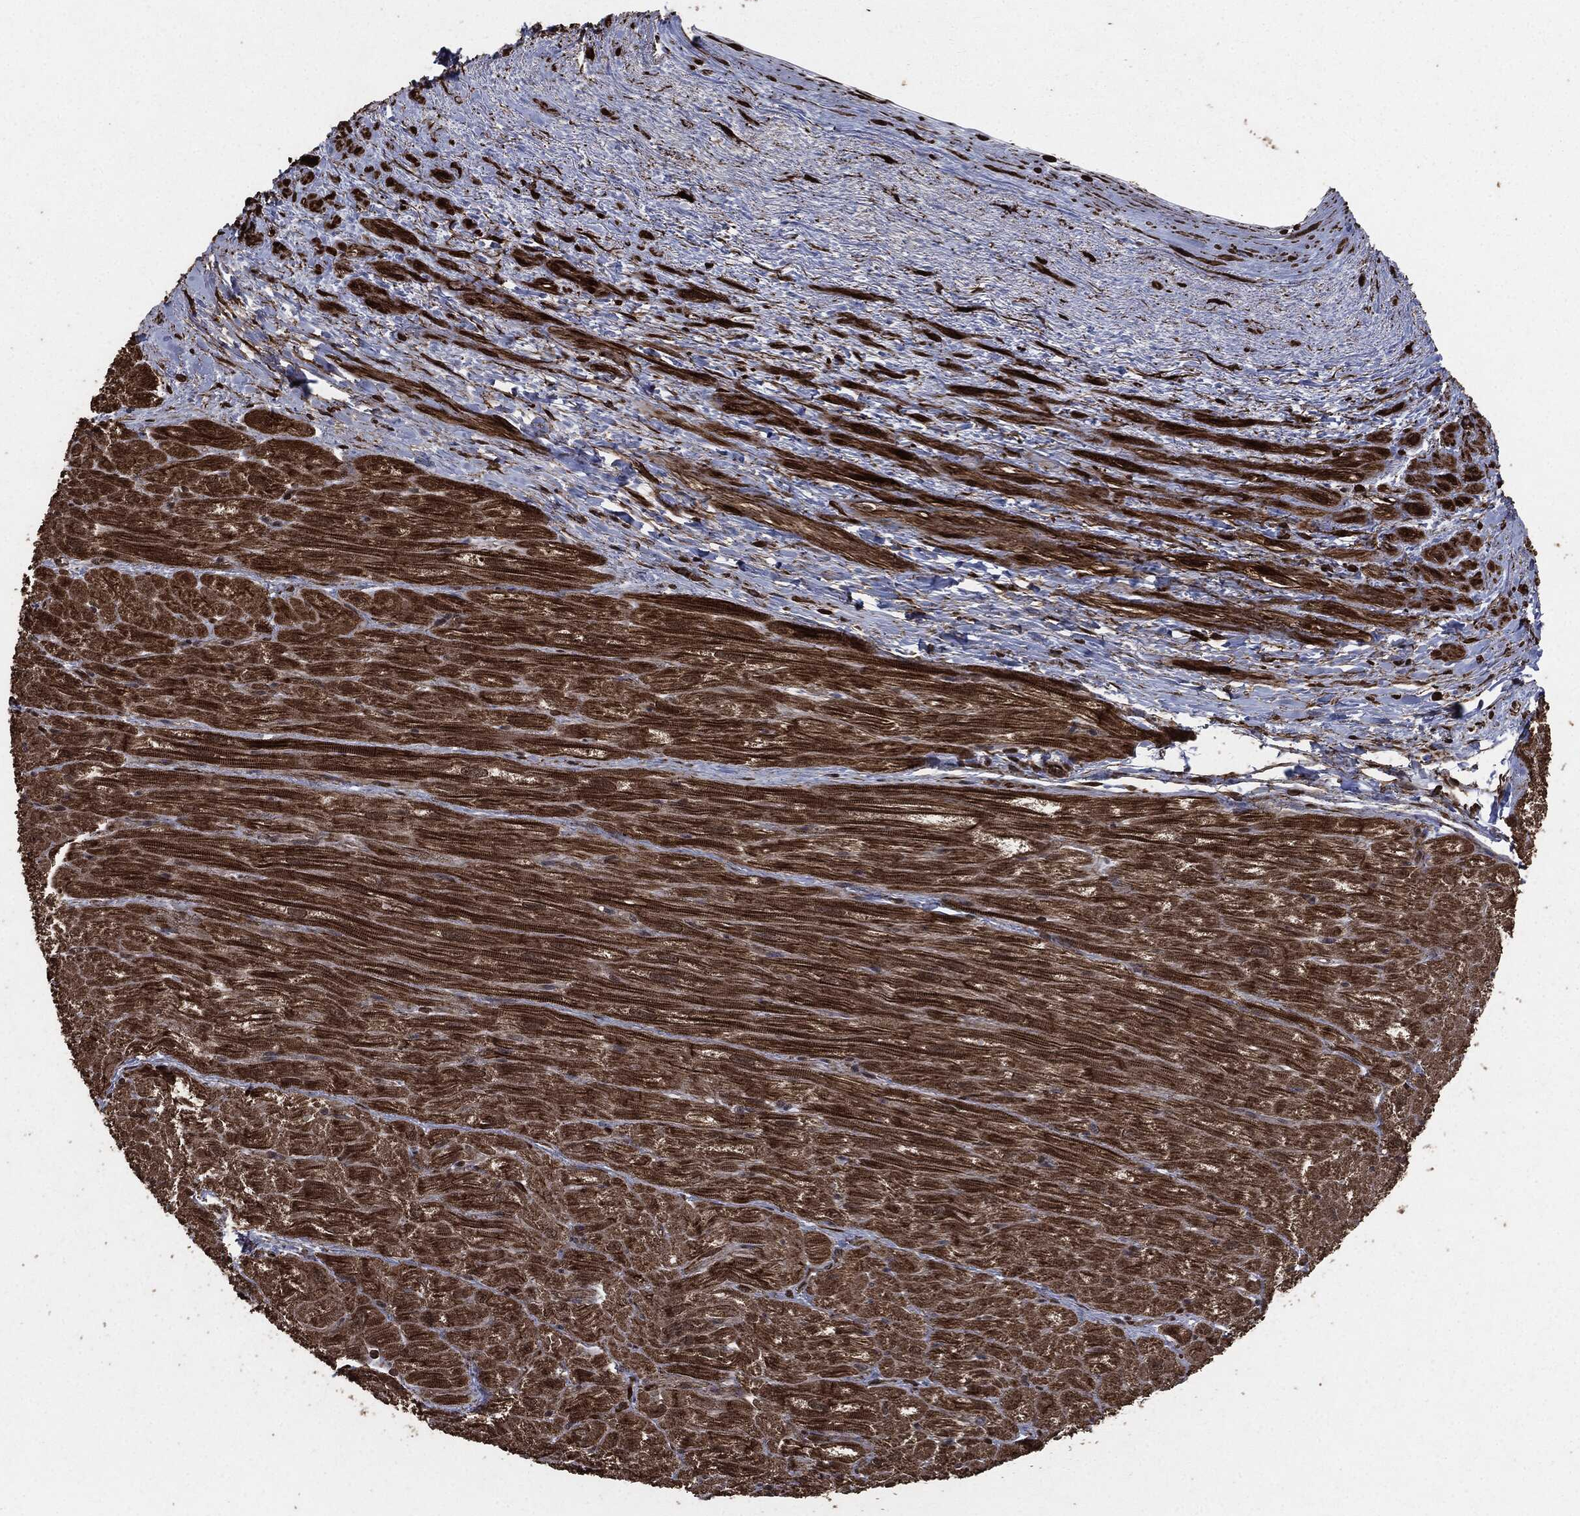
{"staining": {"intensity": "strong", "quantity": "25%-75%", "location": "cytoplasmic/membranous"}, "tissue": "heart muscle", "cell_type": "Cardiomyocytes", "image_type": "normal", "snomed": [{"axis": "morphology", "description": "Normal tissue, NOS"}, {"axis": "topography", "description": "Heart"}], "caption": "IHC photomicrograph of benign heart muscle: heart muscle stained using immunohistochemistry demonstrates high levels of strong protein expression localized specifically in the cytoplasmic/membranous of cardiomyocytes, appearing as a cytoplasmic/membranous brown color.", "gene": "EGFR", "patient": {"sex": "male", "age": 62}}